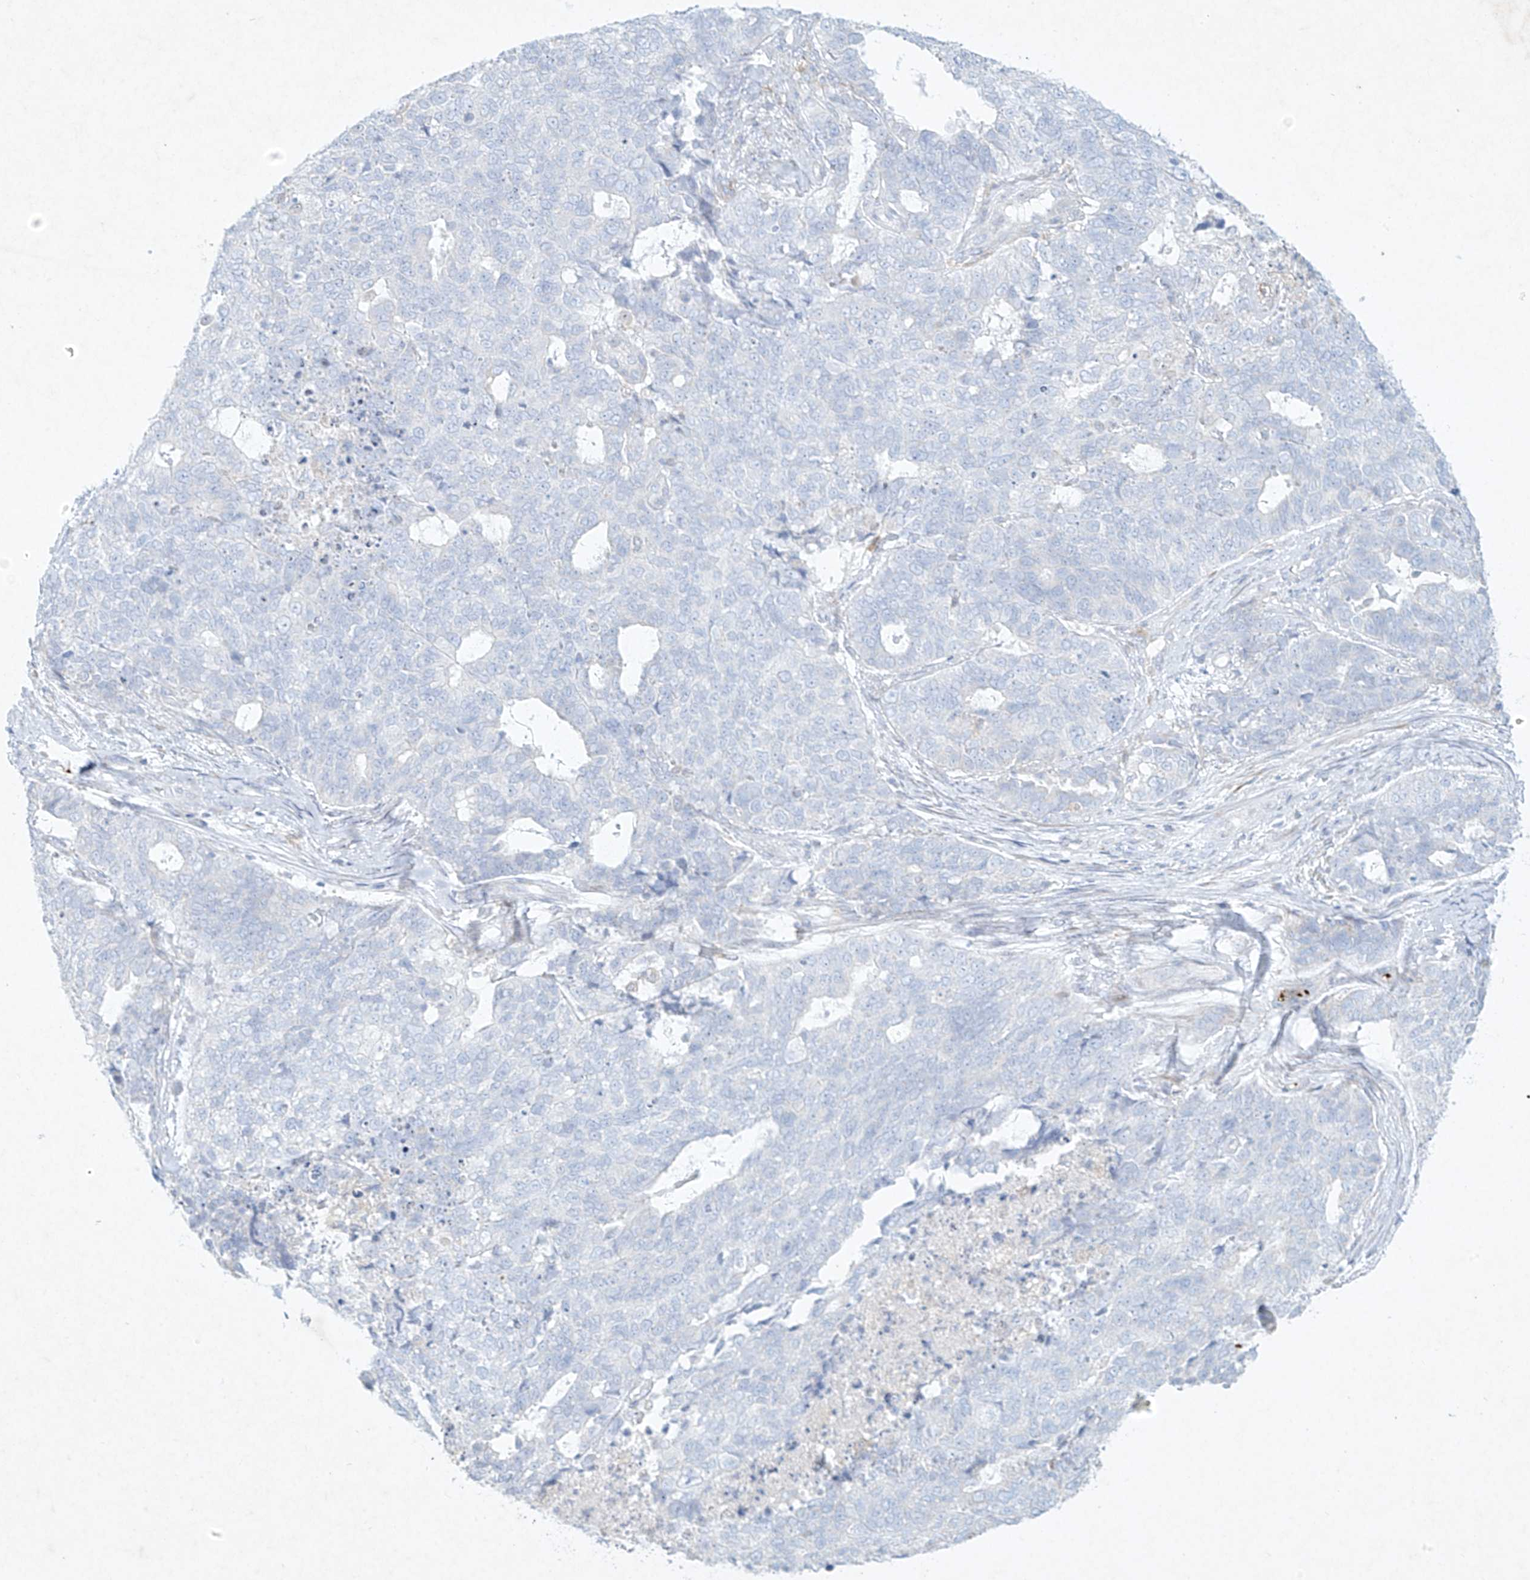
{"staining": {"intensity": "negative", "quantity": "none", "location": "none"}, "tissue": "cervical cancer", "cell_type": "Tumor cells", "image_type": "cancer", "snomed": [{"axis": "morphology", "description": "Squamous cell carcinoma, NOS"}, {"axis": "topography", "description": "Cervix"}], "caption": "A micrograph of human cervical cancer (squamous cell carcinoma) is negative for staining in tumor cells.", "gene": "PLEK", "patient": {"sex": "female", "age": 63}}